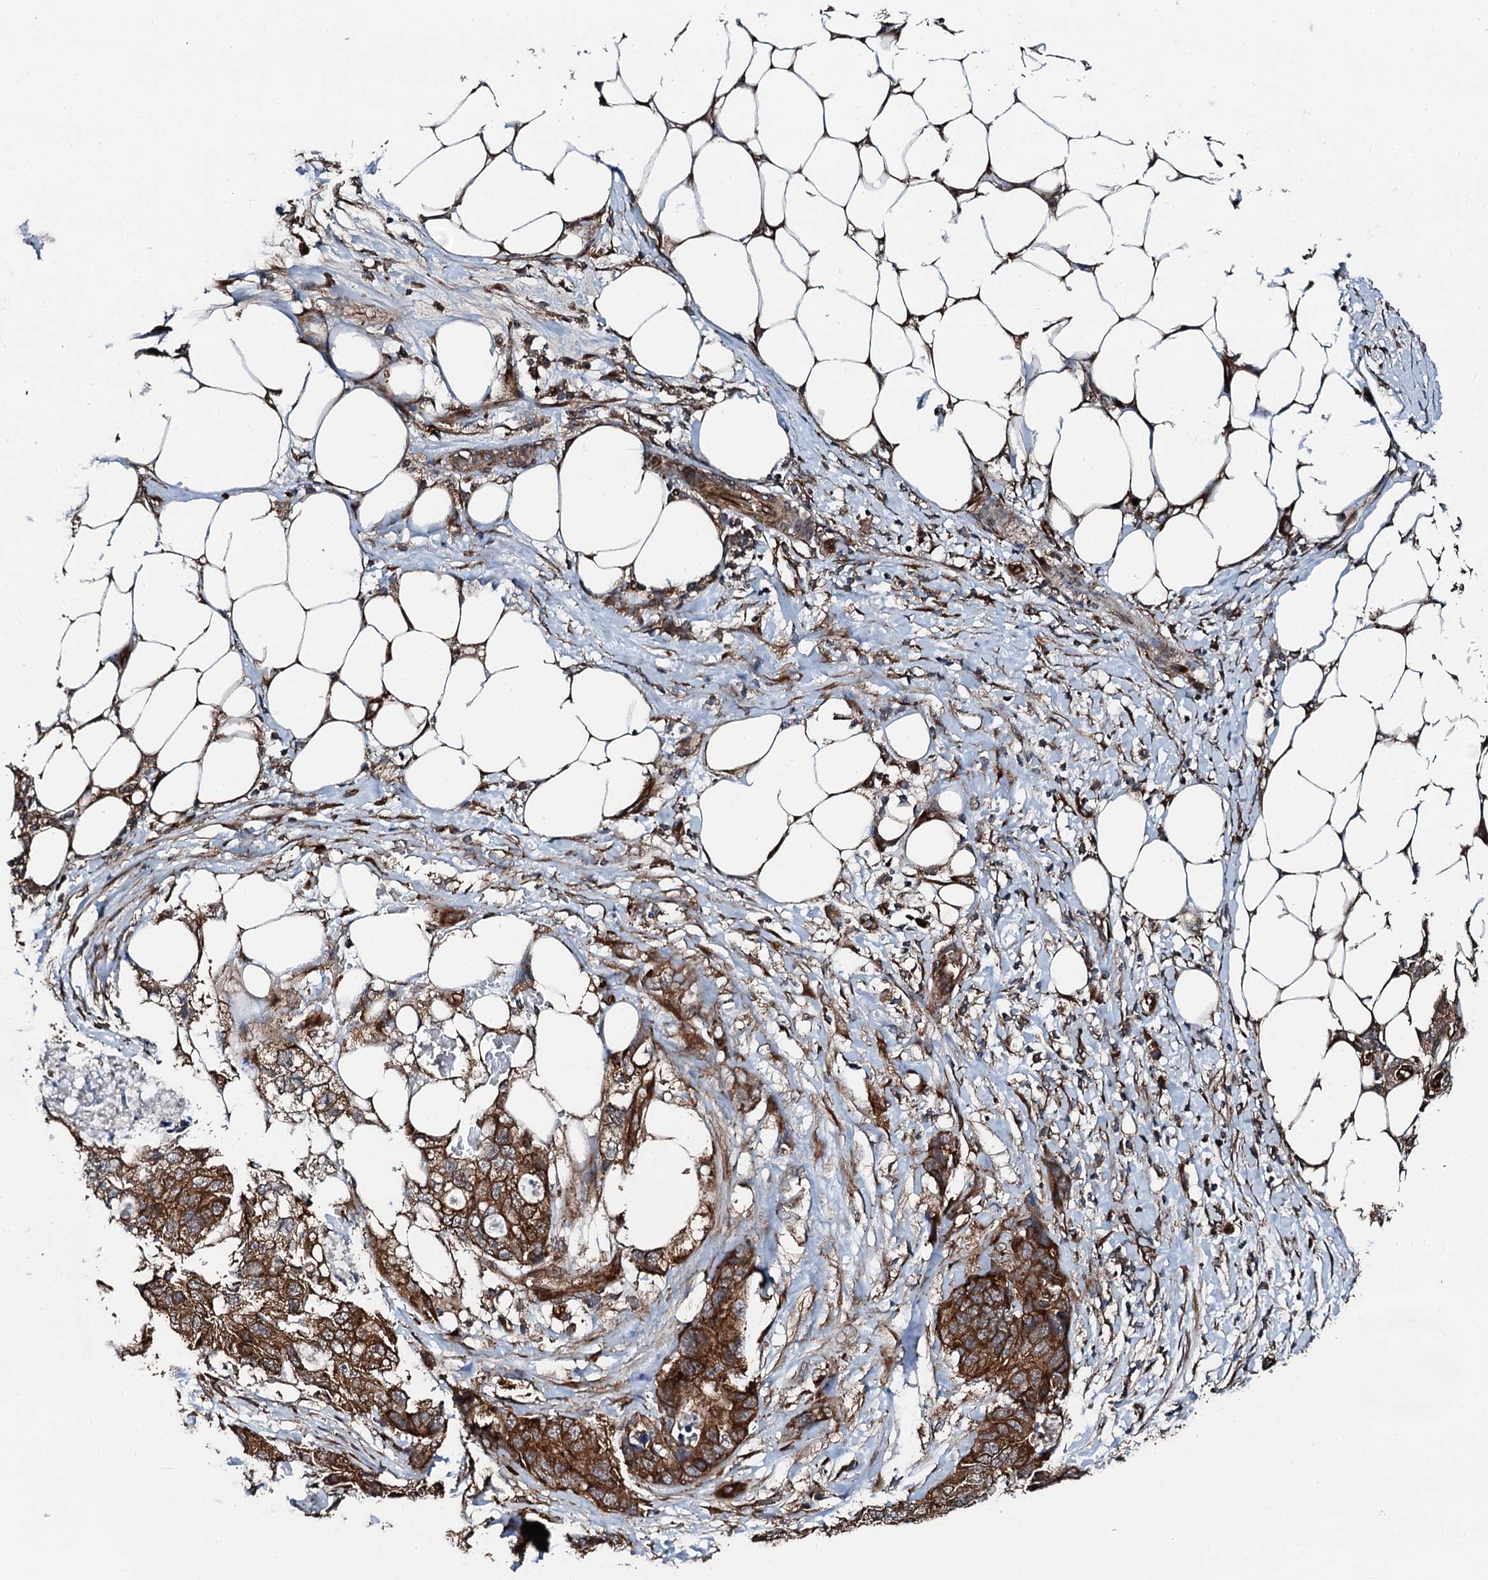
{"staining": {"intensity": "strong", "quantity": ">75%", "location": "cytoplasmic/membranous"}, "tissue": "stomach cancer", "cell_type": "Tumor cells", "image_type": "cancer", "snomed": [{"axis": "morphology", "description": "Adenocarcinoma, NOS"}, {"axis": "topography", "description": "Stomach"}], "caption": "IHC micrograph of neoplastic tissue: human adenocarcinoma (stomach) stained using immunohistochemistry (IHC) displays high levels of strong protein expression localized specifically in the cytoplasmic/membranous of tumor cells, appearing as a cytoplasmic/membranous brown color.", "gene": "FLYWCH1", "patient": {"sex": "female", "age": 89}}